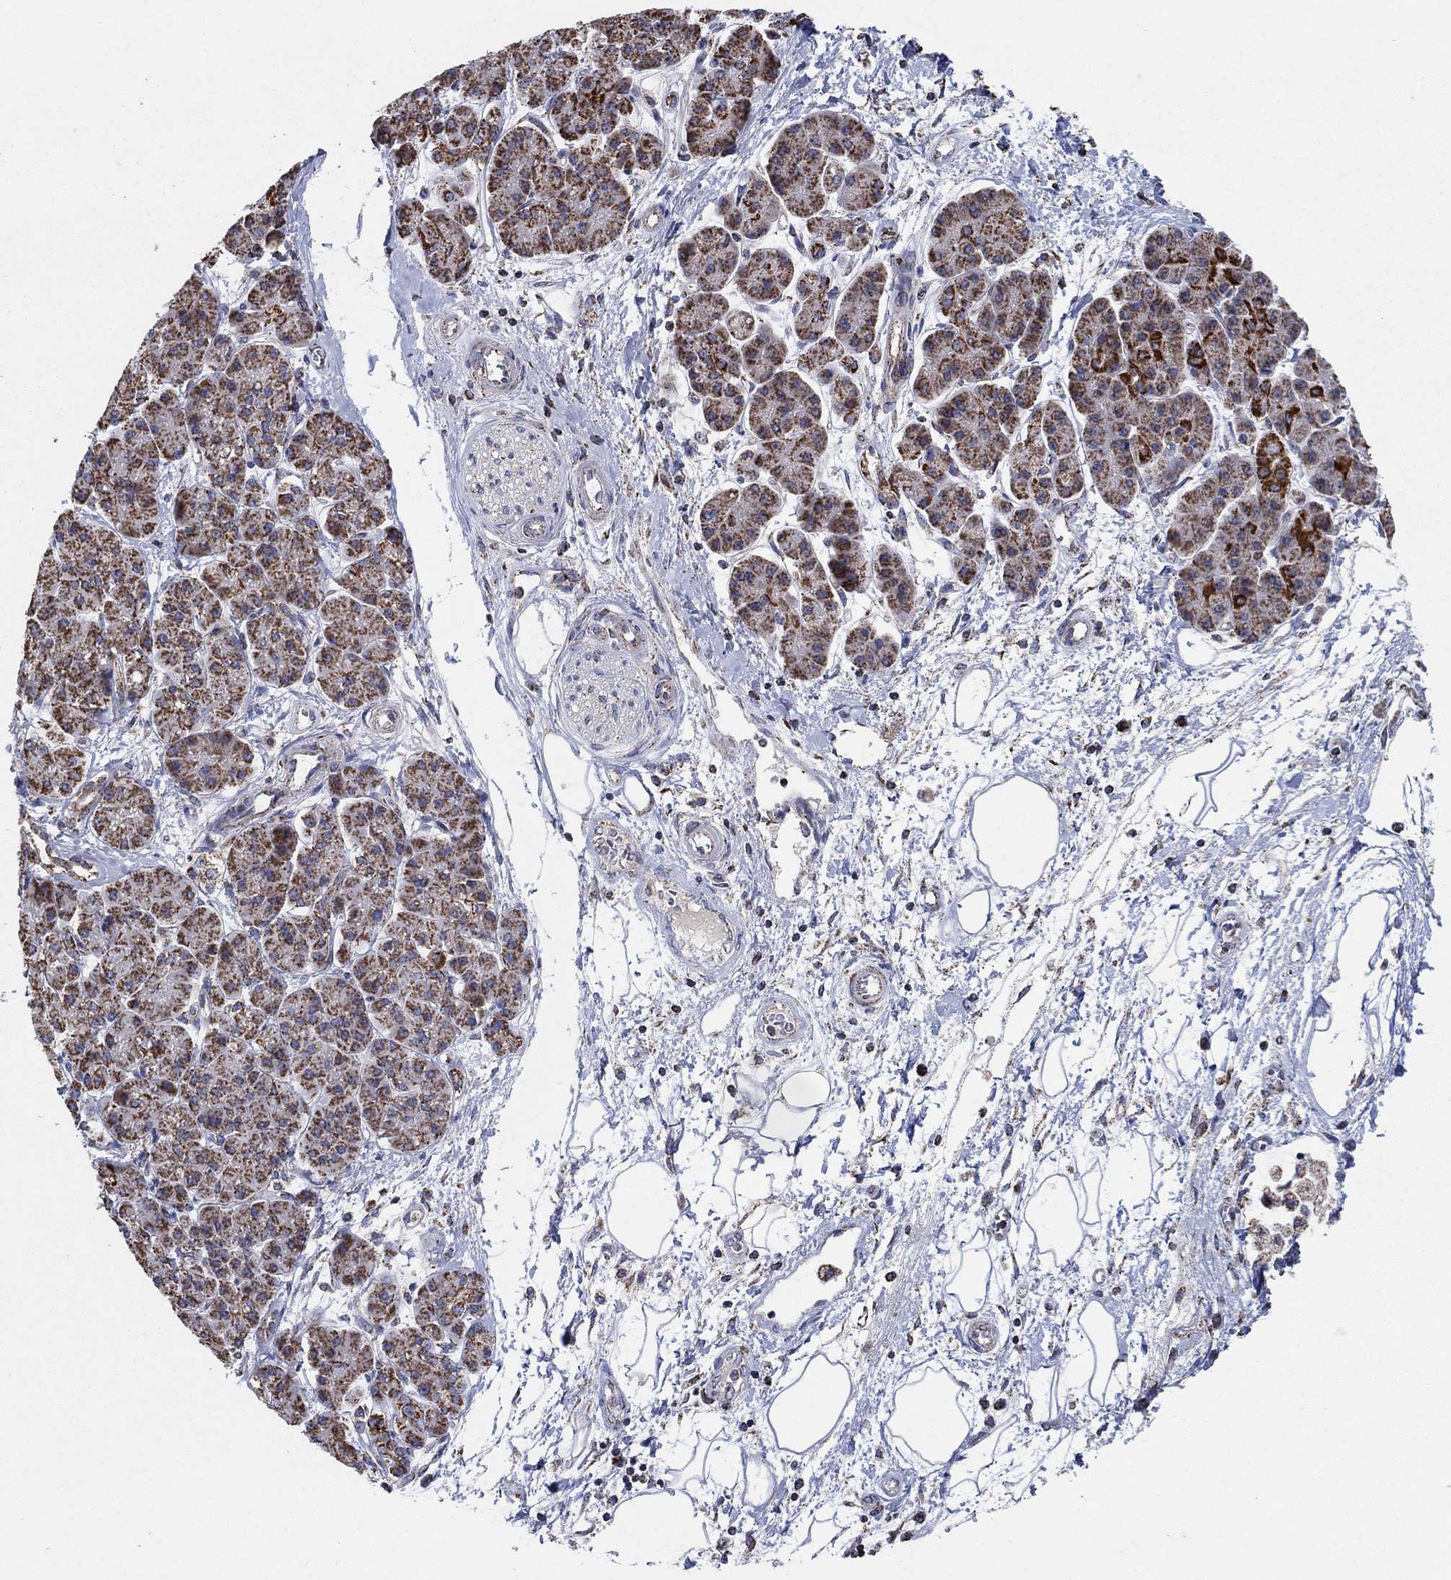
{"staining": {"intensity": "strong", "quantity": "25%-75%", "location": "cytoplasmic/membranous"}, "tissue": "pancreatic cancer", "cell_type": "Tumor cells", "image_type": "cancer", "snomed": [{"axis": "morphology", "description": "Adenocarcinoma, NOS"}, {"axis": "topography", "description": "Pancreas"}], "caption": "Immunohistochemical staining of human pancreatic adenocarcinoma reveals high levels of strong cytoplasmic/membranous staining in approximately 25%-75% of tumor cells.", "gene": "C9orf85", "patient": {"sex": "female", "age": 73}}